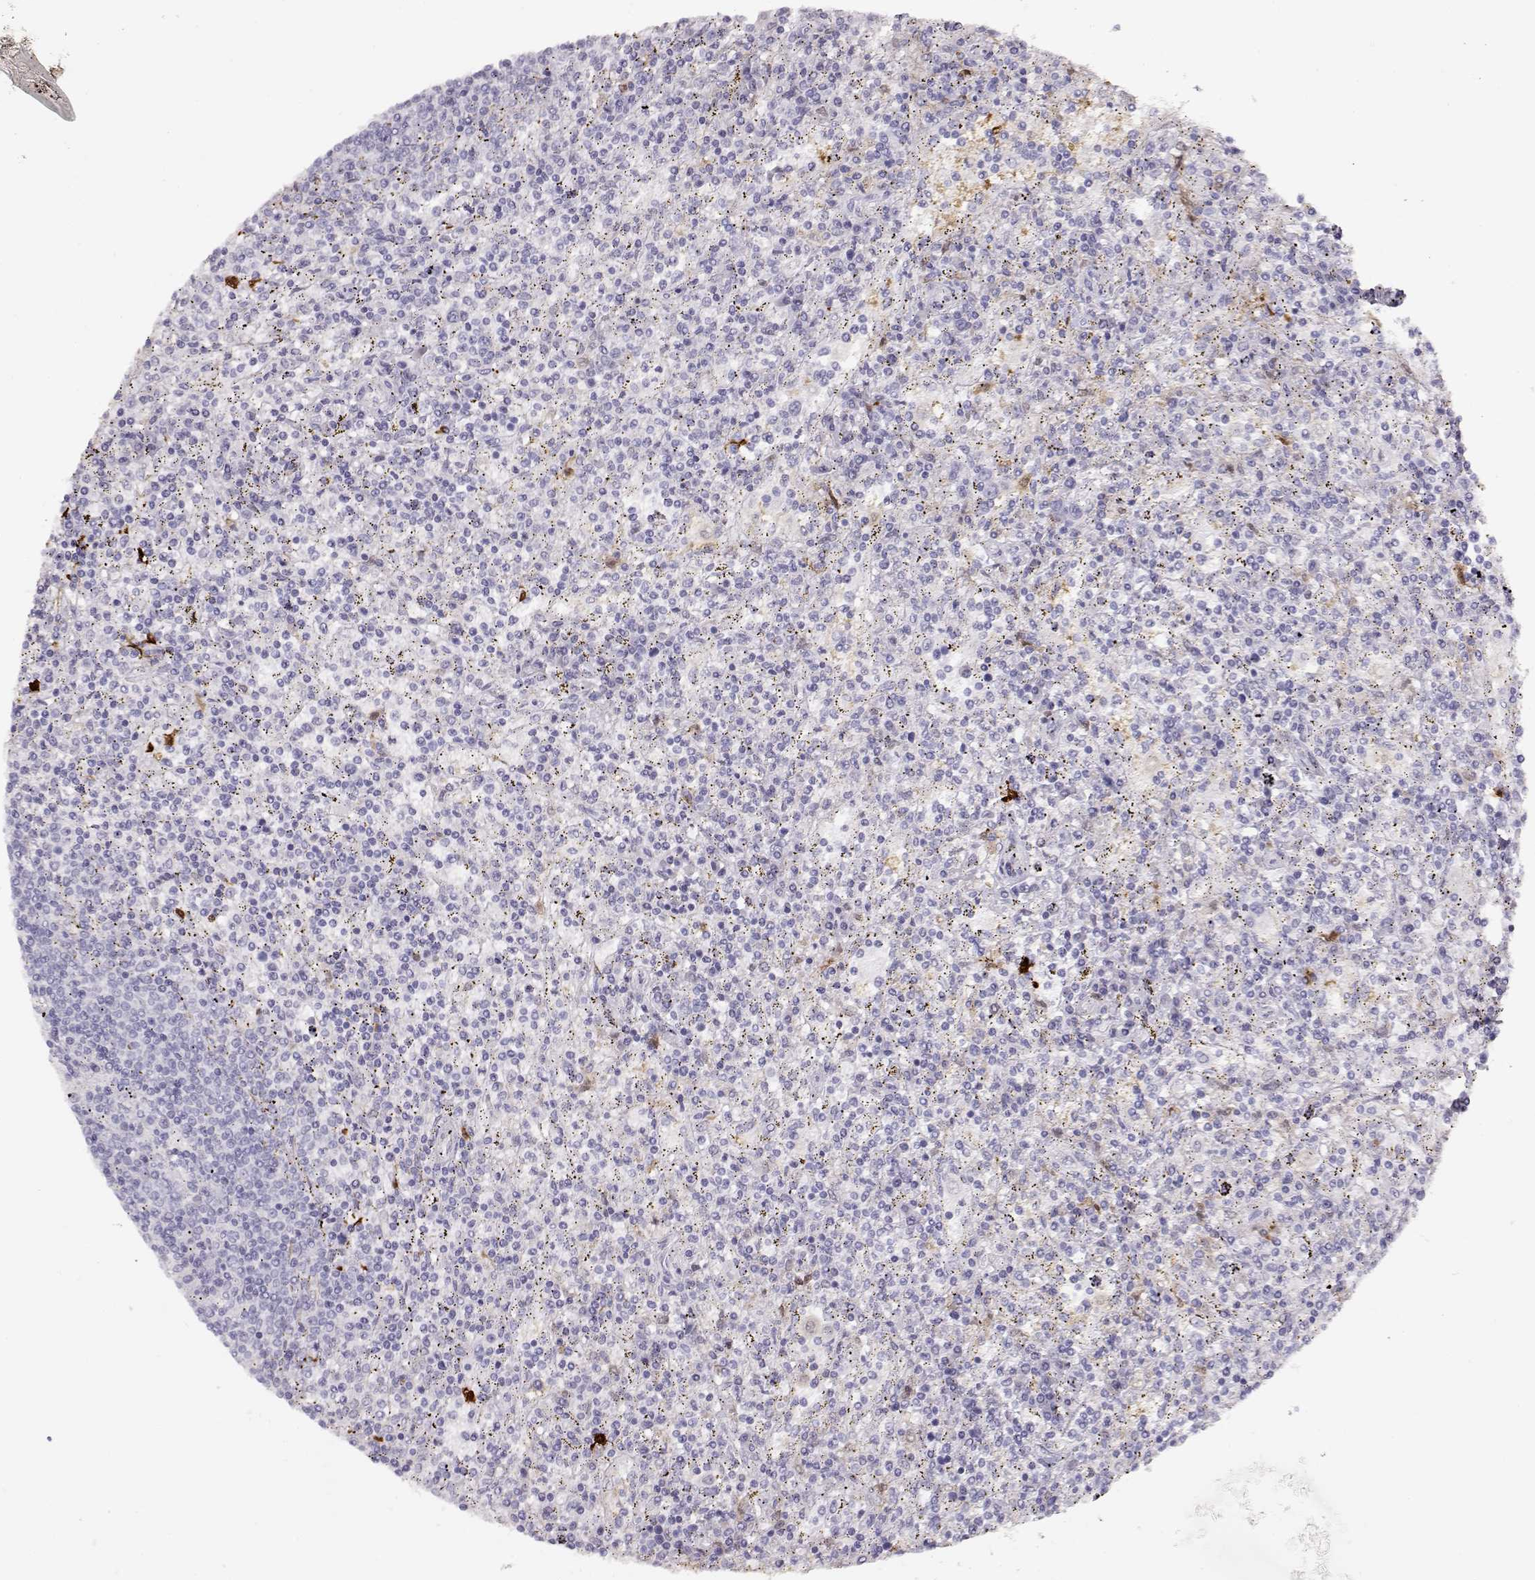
{"staining": {"intensity": "negative", "quantity": "none", "location": "none"}, "tissue": "lymphoma", "cell_type": "Tumor cells", "image_type": "cancer", "snomed": [{"axis": "morphology", "description": "Malignant lymphoma, non-Hodgkin's type, Low grade"}, {"axis": "topography", "description": "Spleen"}], "caption": "Immunohistochemistry histopathology image of human malignant lymphoma, non-Hodgkin's type (low-grade) stained for a protein (brown), which exhibits no expression in tumor cells. (DAB (3,3'-diaminobenzidine) immunohistochemistry with hematoxylin counter stain).", "gene": "S100B", "patient": {"sex": "male", "age": 62}}